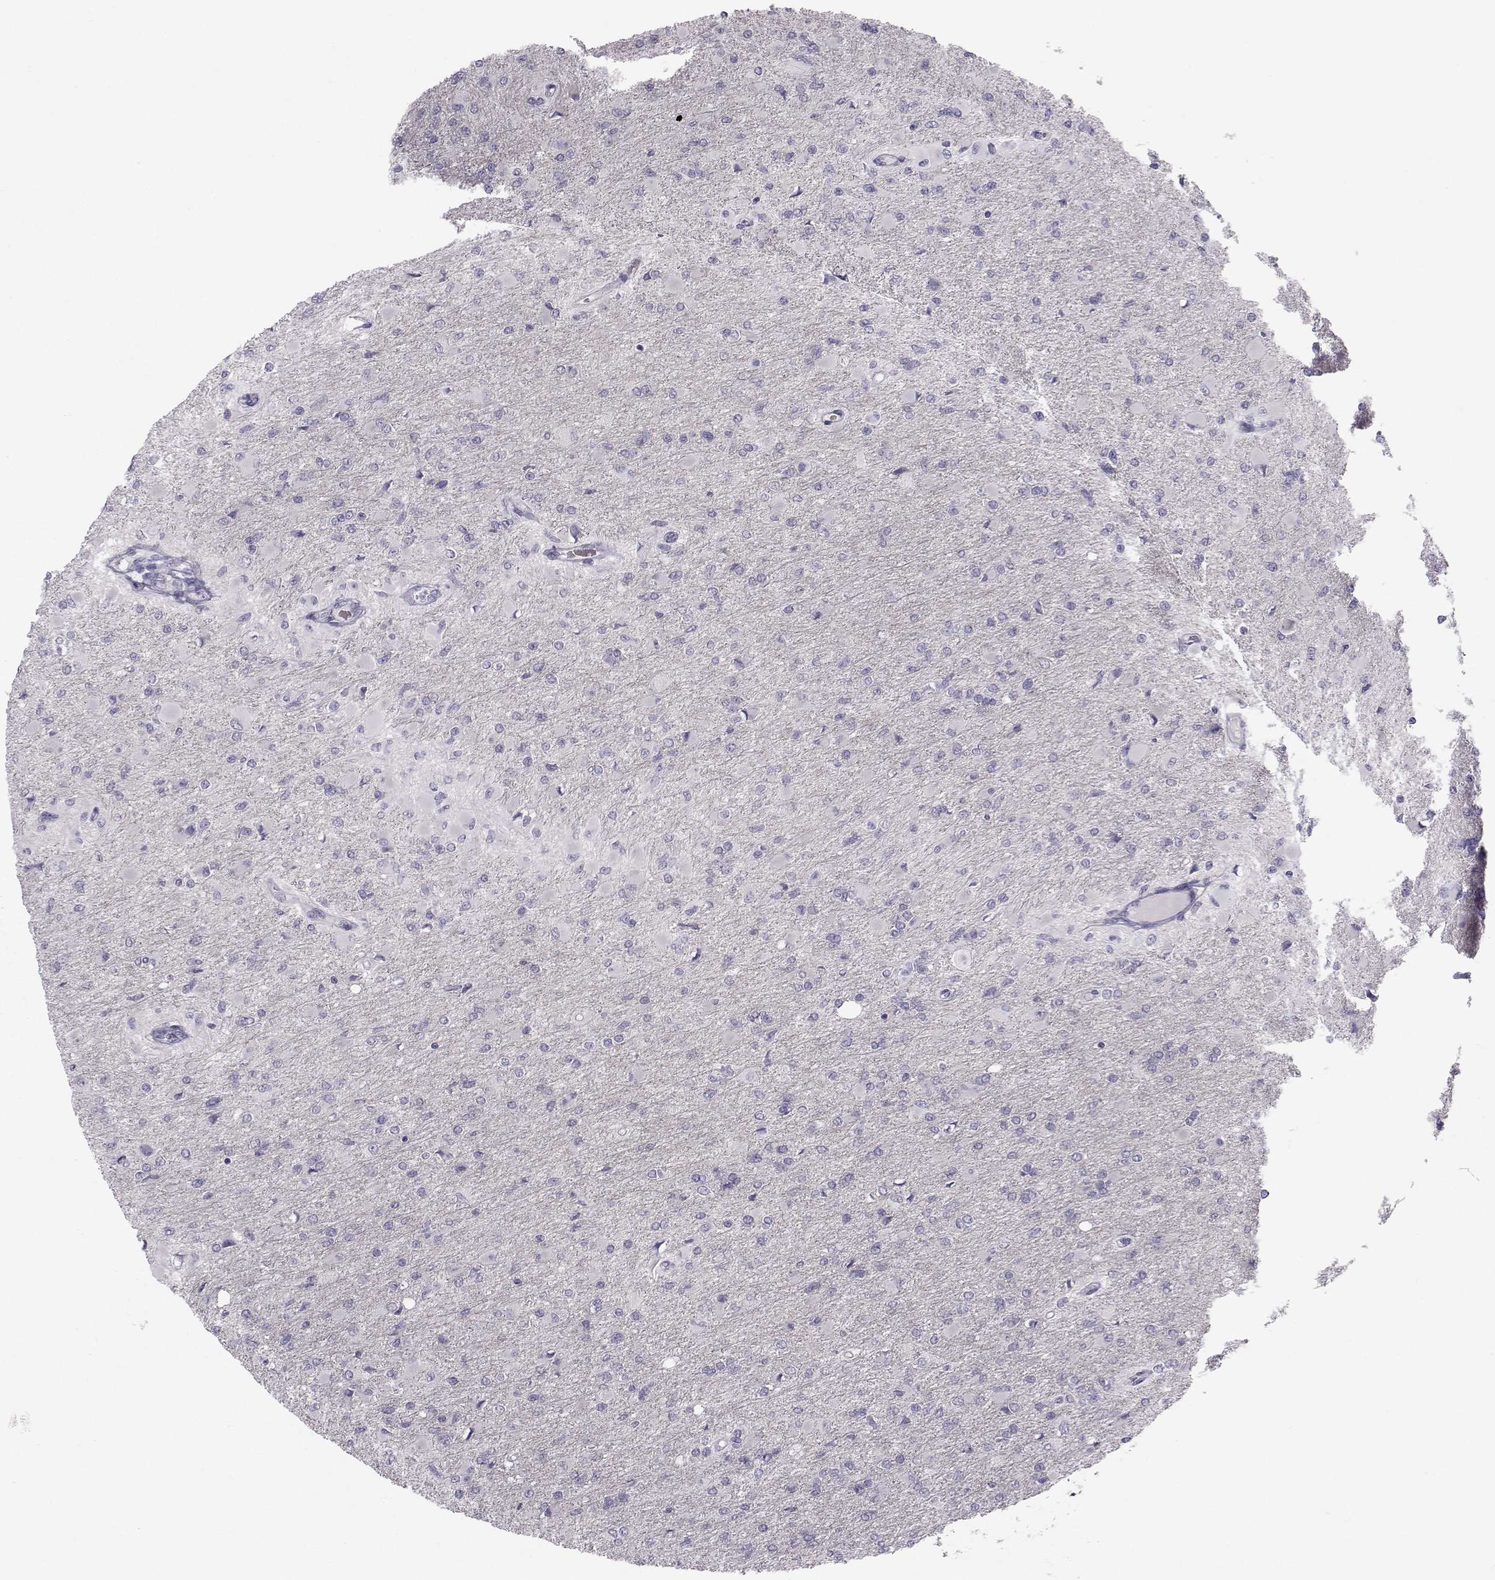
{"staining": {"intensity": "negative", "quantity": "none", "location": "none"}, "tissue": "glioma", "cell_type": "Tumor cells", "image_type": "cancer", "snomed": [{"axis": "morphology", "description": "Glioma, malignant, High grade"}, {"axis": "topography", "description": "Cerebral cortex"}], "caption": "The image demonstrates no staining of tumor cells in high-grade glioma (malignant). (DAB immunohistochemistry visualized using brightfield microscopy, high magnification).", "gene": "GARIN3", "patient": {"sex": "female", "age": 36}}